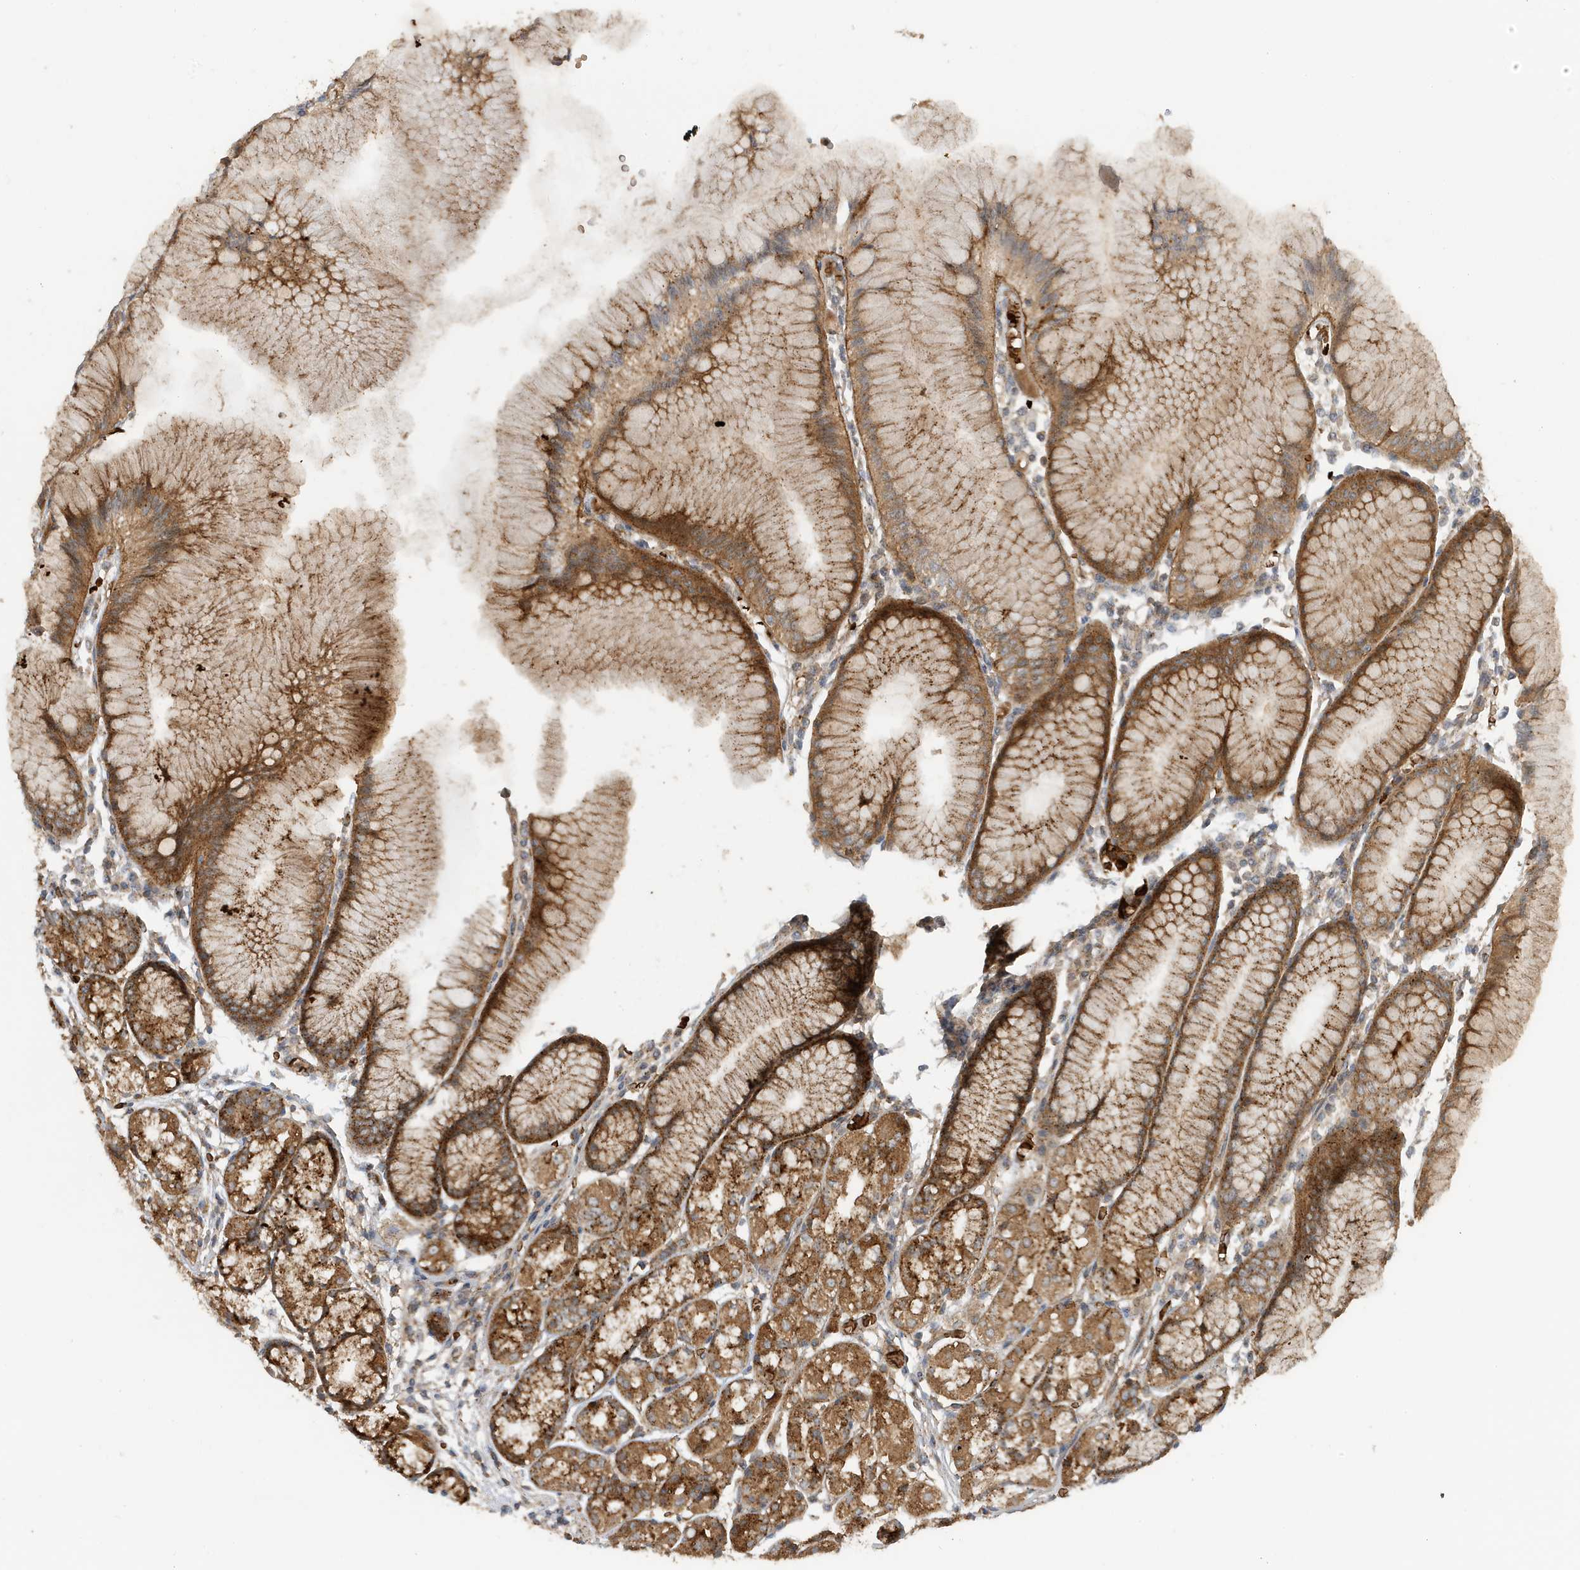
{"staining": {"intensity": "moderate", "quantity": ">75%", "location": "cytoplasmic/membranous"}, "tissue": "stomach", "cell_type": "Glandular cells", "image_type": "normal", "snomed": [{"axis": "morphology", "description": "Normal tissue, NOS"}, {"axis": "topography", "description": "Stomach"}], "caption": "Protein staining of unremarkable stomach demonstrates moderate cytoplasmic/membranous staining in about >75% of glandular cells. (DAB (3,3'-diaminobenzidine) IHC, brown staining for protein, blue staining for nuclei).", "gene": "FYCO1", "patient": {"sex": "female", "age": 57}}